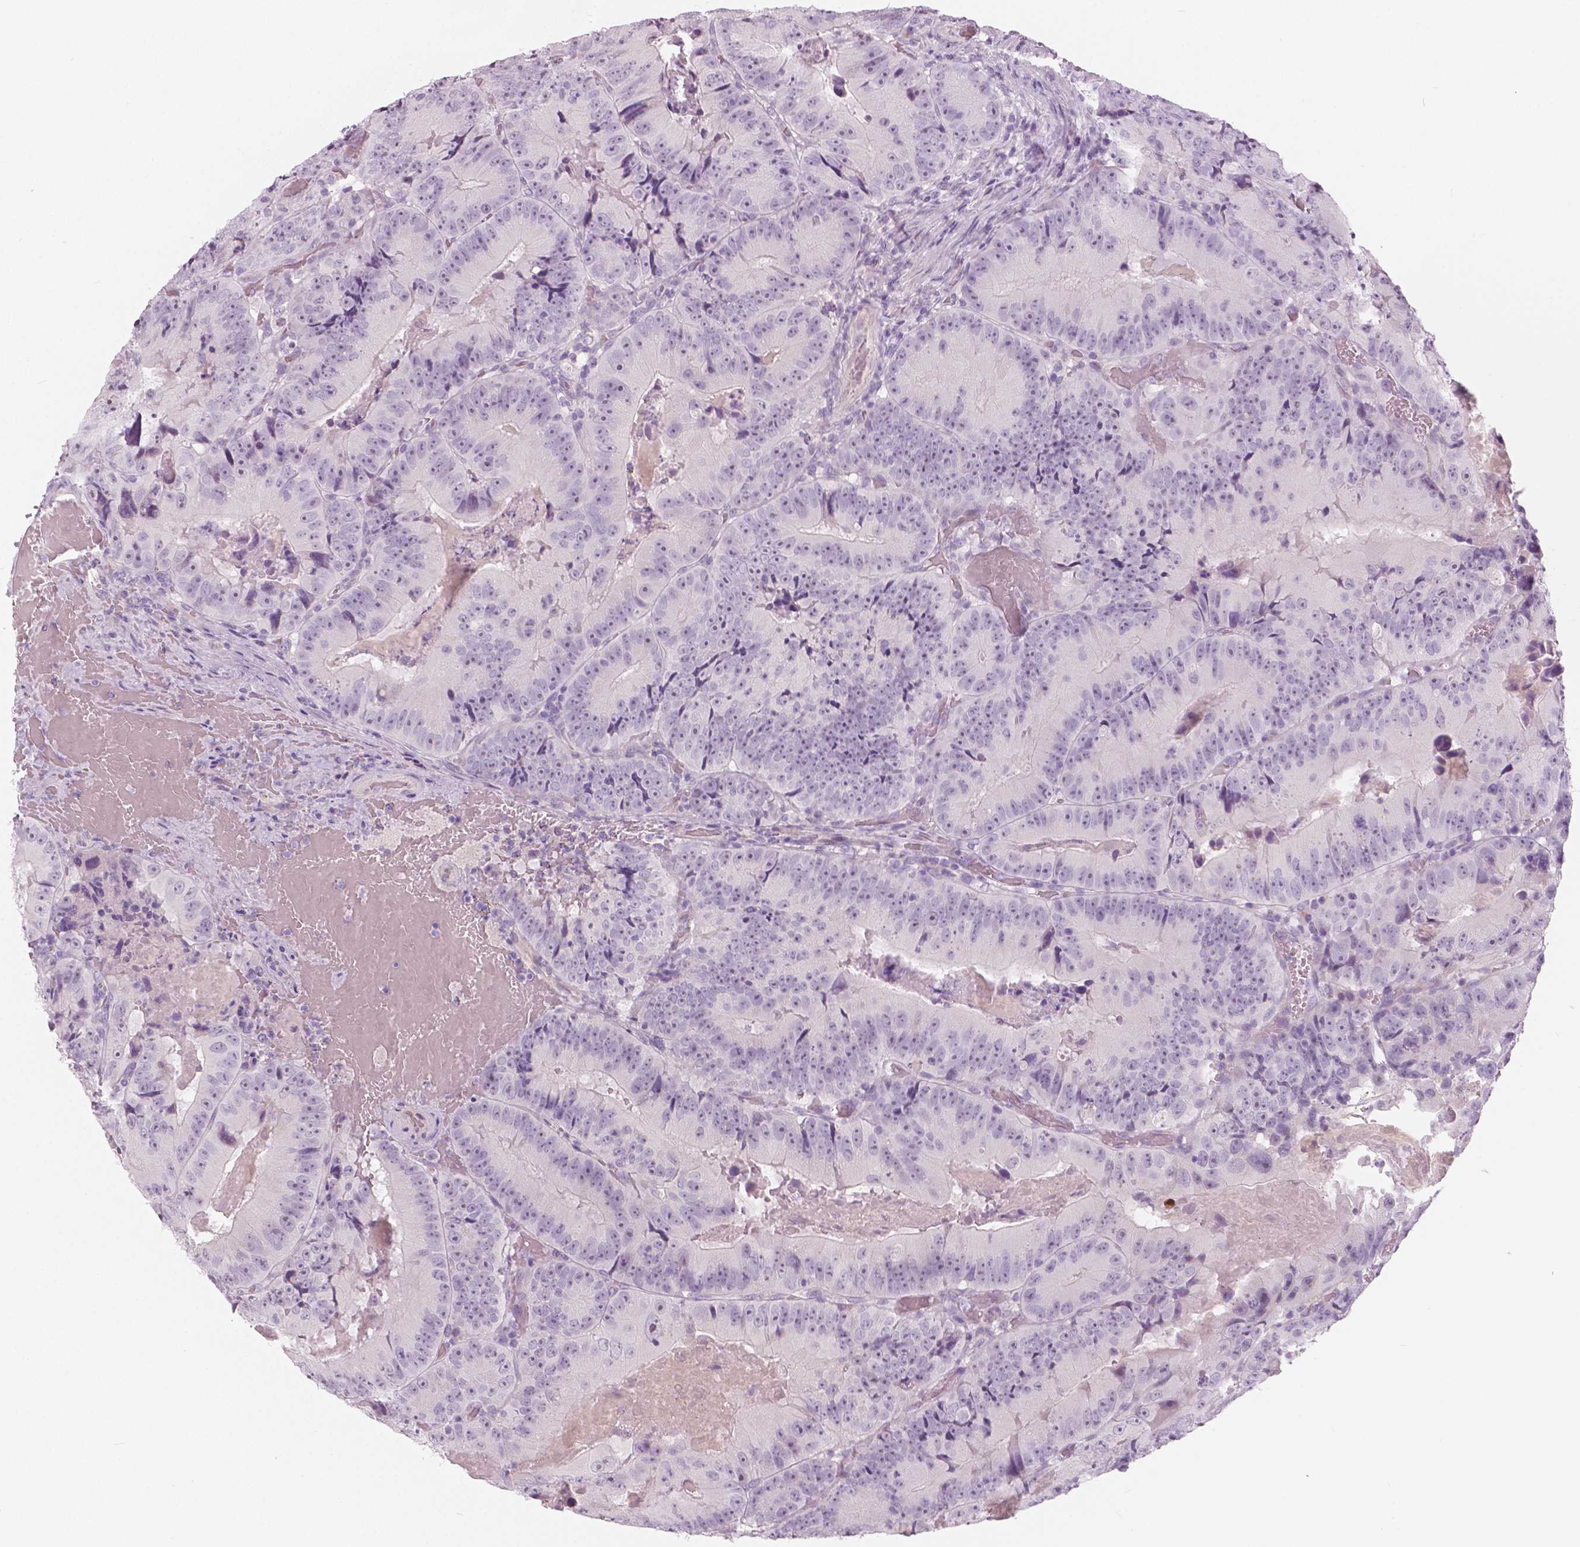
{"staining": {"intensity": "weak", "quantity": "25%-75%", "location": "nuclear"}, "tissue": "colorectal cancer", "cell_type": "Tumor cells", "image_type": "cancer", "snomed": [{"axis": "morphology", "description": "Adenocarcinoma, NOS"}, {"axis": "topography", "description": "Colon"}], "caption": "Tumor cells show low levels of weak nuclear staining in about 25%-75% of cells in colorectal cancer. (DAB IHC, brown staining for protein, blue staining for nuclei).", "gene": "A4GNT", "patient": {"sex": "female", "age": 86}}